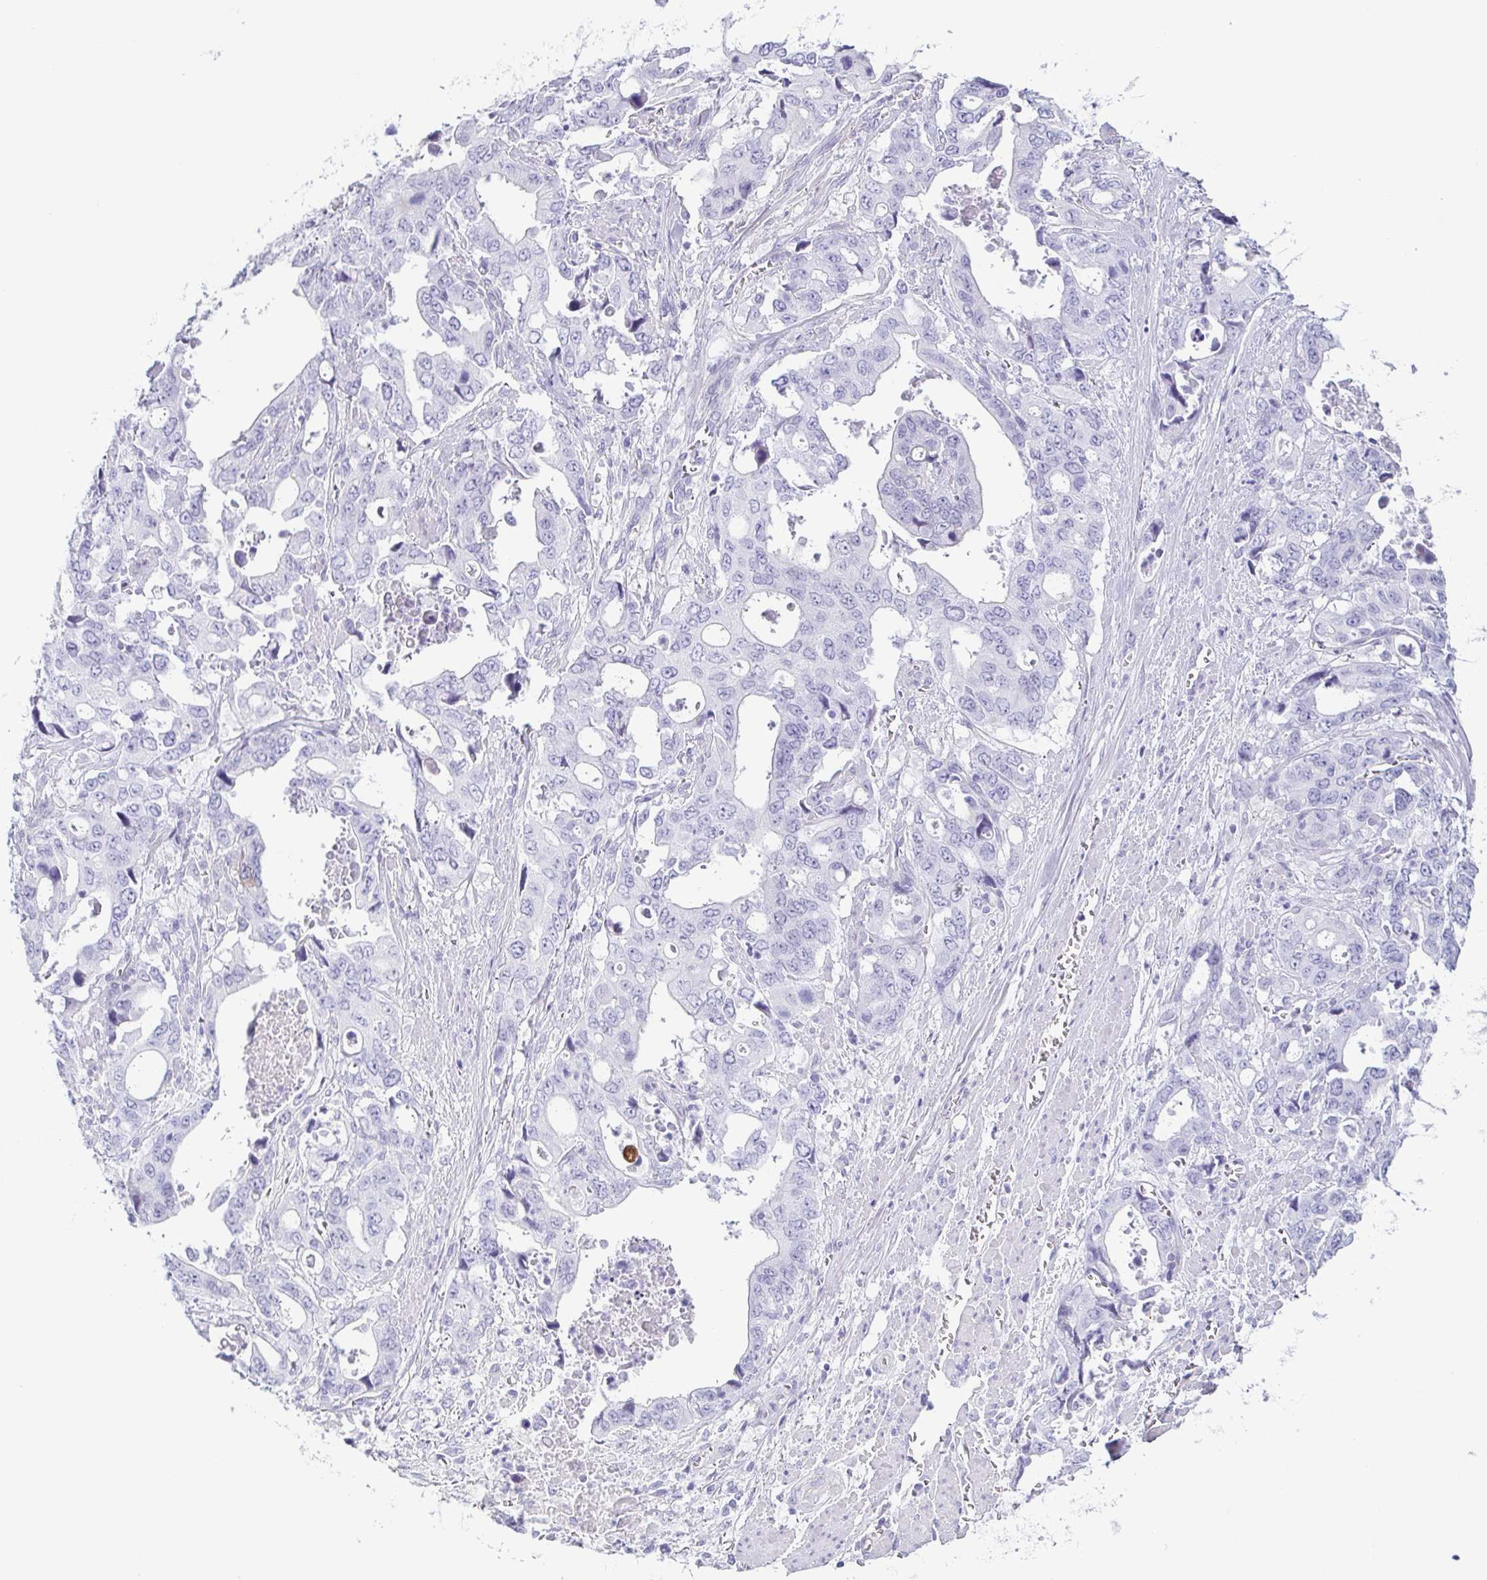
{"staining": {"intensity": "negative", "quantity": "none", "location": "none"}, "tissue": "stomach cancer", "cell_type": "Tumor cells", "image_type": "cancer", "snomed": [{"axis": "morphology", "description": "Adenocarcinoma, NOS"}, {"axis": "topography", "description": "Stomach, upper"}], "caption": "Image shows no significant protein staining in tumor cells of stomach cancer. (DAB (3,3'-diaminobenzidine) immunohistochemistry, high magnification).", "gene": "PRR4", "patient": {"sex": "male", "age": 74}}